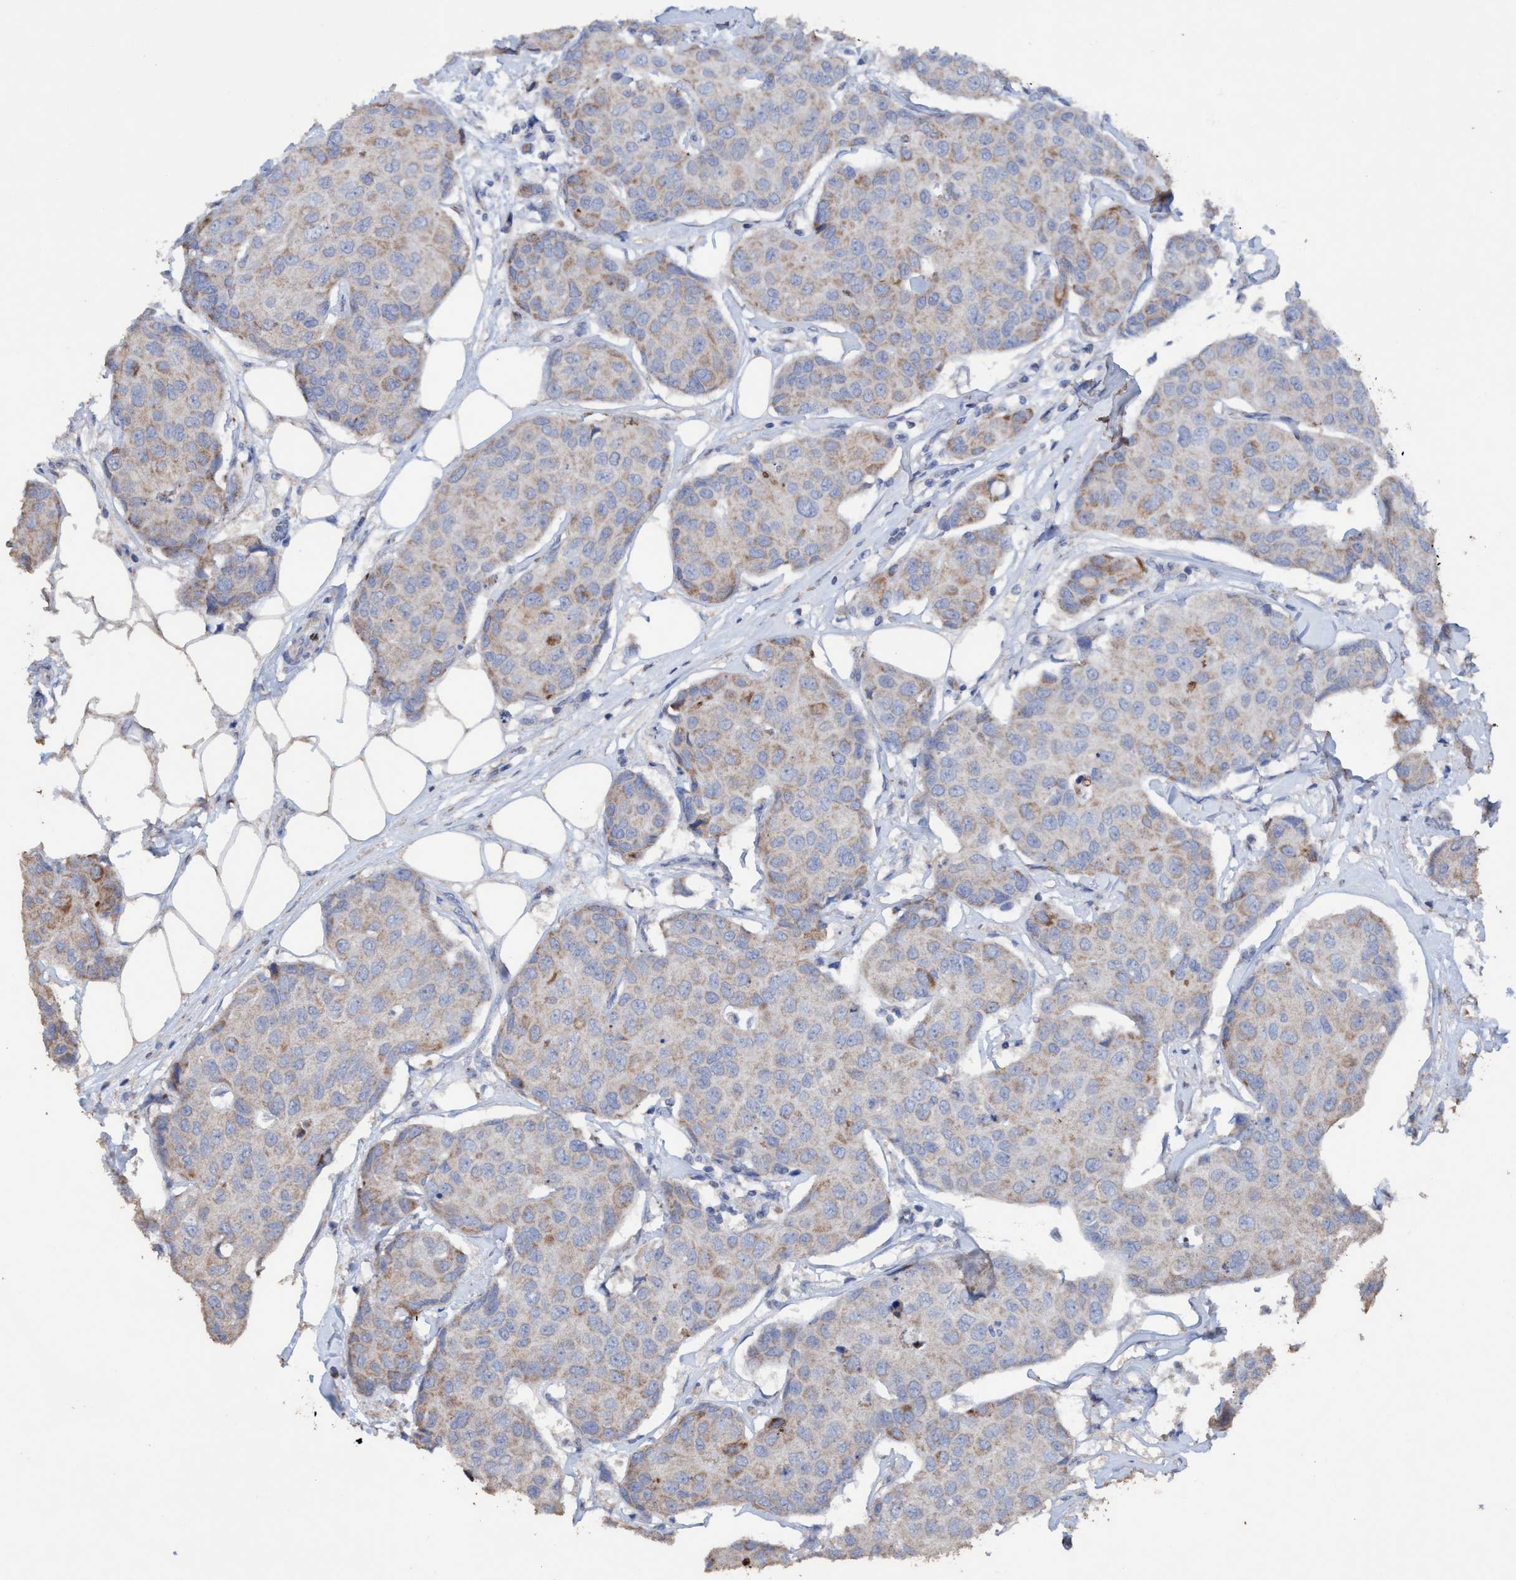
{"staining": {"intensity": "weak", "quantity": "25%-75%", "location": "cytoplasmic/membranous"}, "tissue": "breast cancer", "cell_type": "Tumor cells", "image_type": "cancer", "snomed": [{"axis": "morphology", "description": "Duct carcinoma"}, {"axis": "topography", "description": "Breast"}], "caption": "A high-resolution image shows immunohistochemistry staining of breast invasive ductal carcinoma, which displays weak cytoplasmic/membranous positivity in approximately 25%-75% of tumor cells. (DAB (3,3'-diaminobenzidine) IHC, brown staining for protein, blue staining for nuclei).", "gene": "RSAD1", "patient": {"sex": "female", "age": 80}}